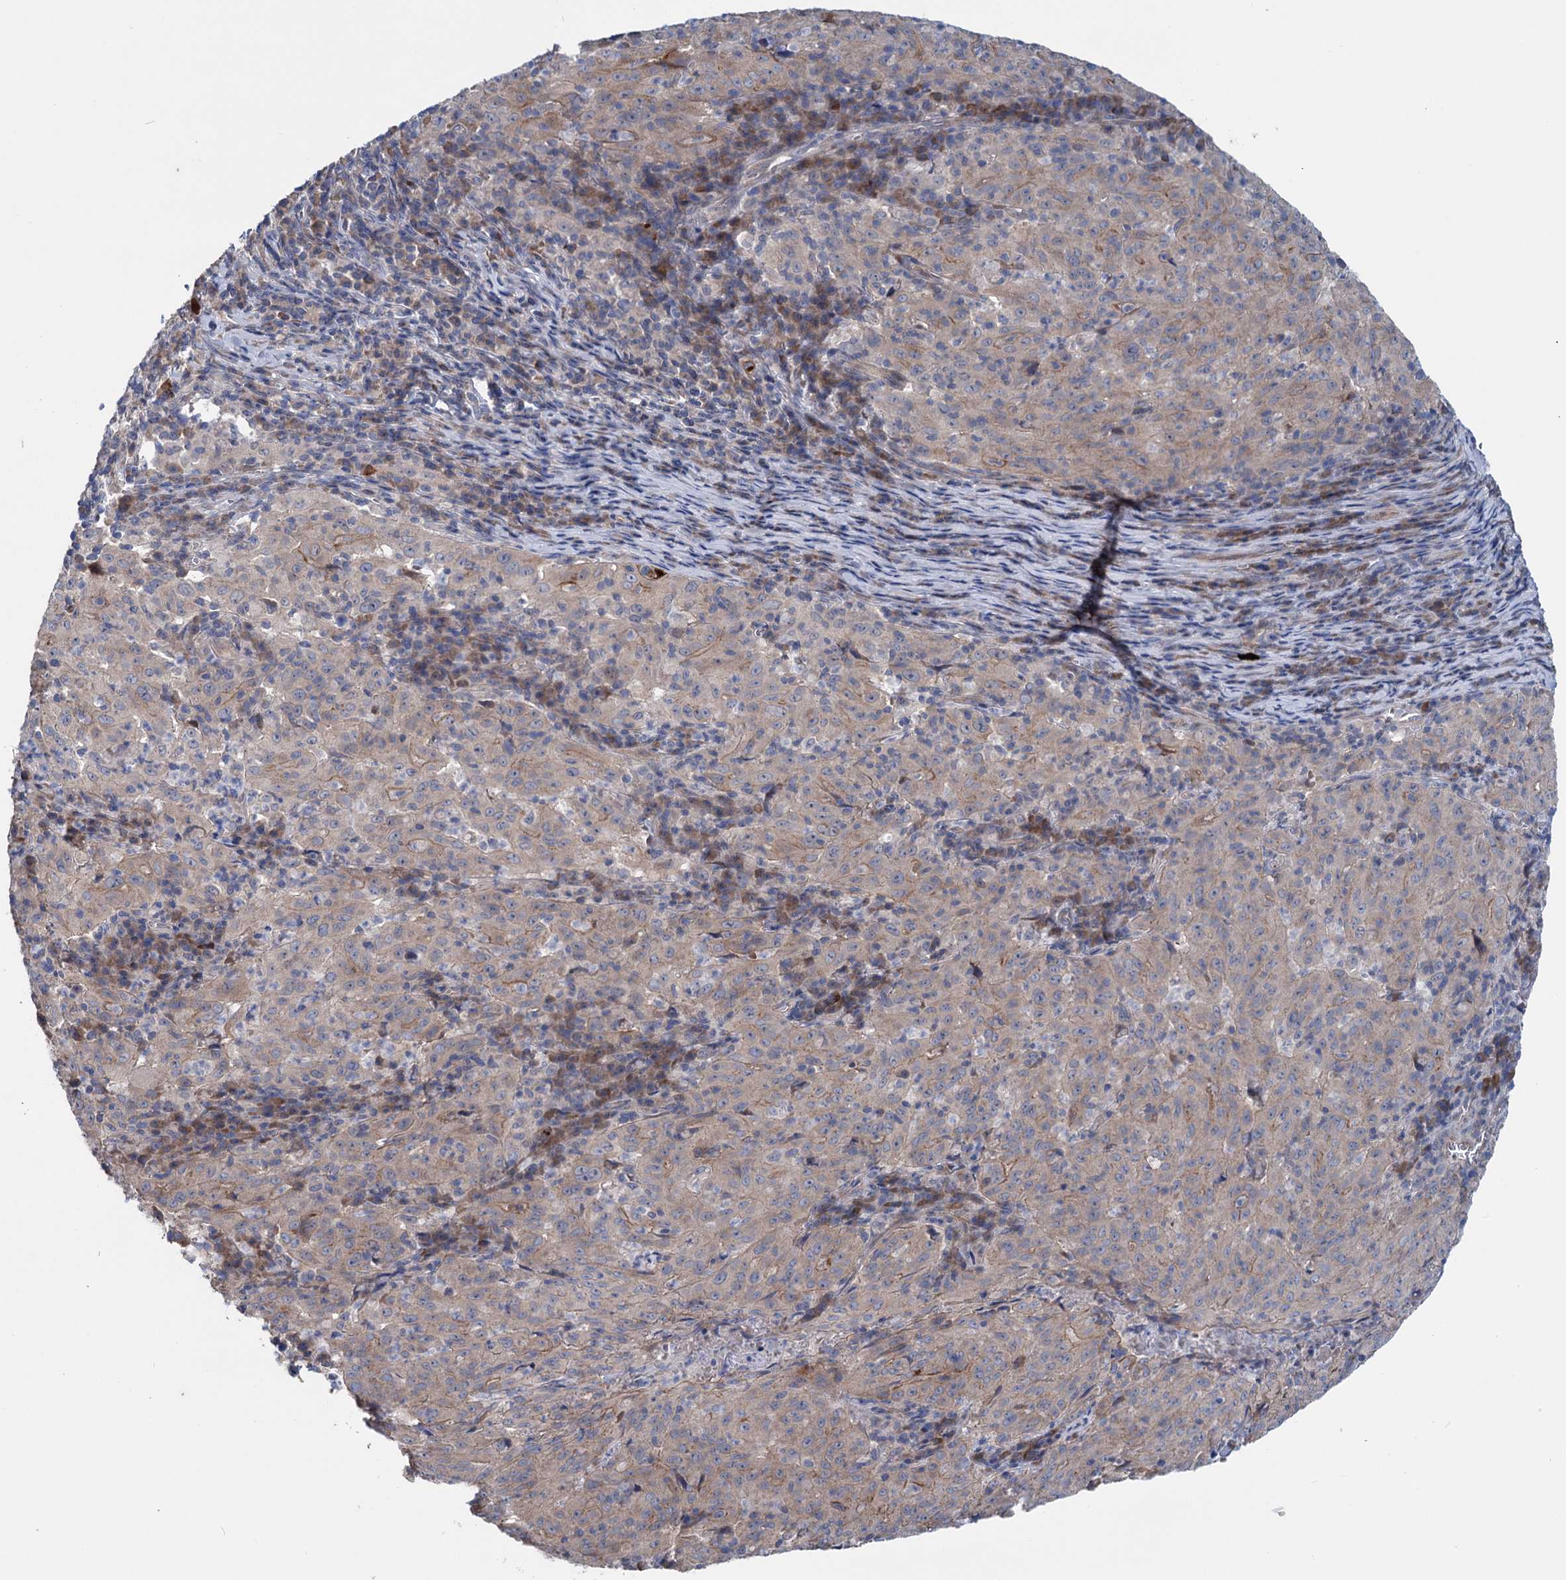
{"staining": {"intensity": "weak", "quantity": "25%-75%", "location": "cytoplasmic/membranous"}, "tissue": "pancreatic cancer", "cell_type": "Tumor cells", "image_type": "cancer", "snomed": [{"axis": "morphology", "description": "Adenocarcinoma, NOS"}, {"axis": "topography", "description": "Pancreas"}], "caption": "Protein expression analysis of pancreatic adenocarcinoma shows weak cytoplasmic/membranous staining in approximately 25%-75% of tumor cells.", "gene": "EYA4", "patient": {"sex": "male", "age": 63}}